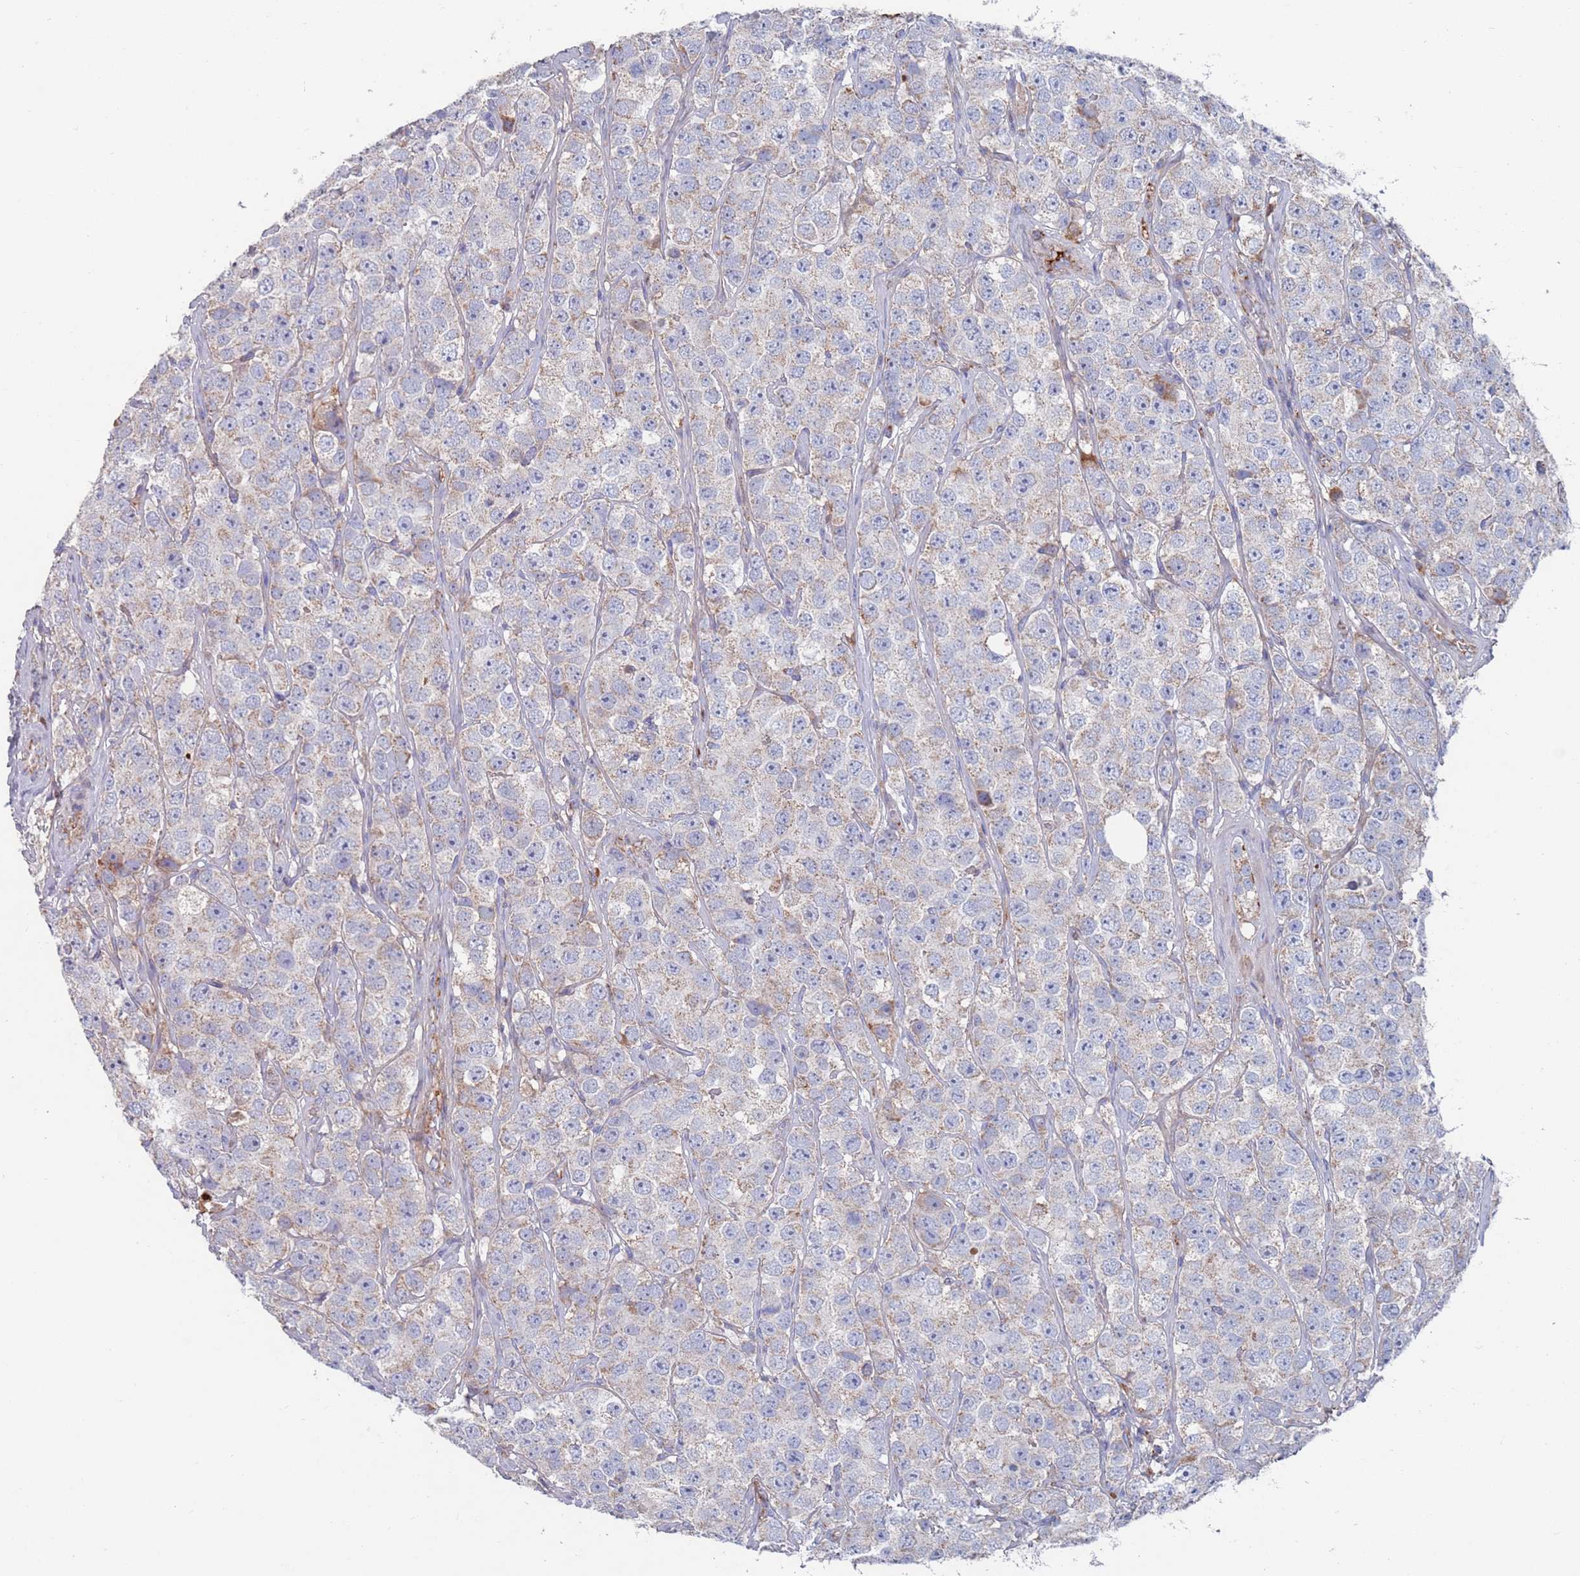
{"staining": {"intensity": "negative", "quantity": "none", "location": "none"}, "tissue": "testis cancer", "cell_type": "Tumor cells", "image_type": "cancer", "snomed": [{"axis": "morphology", "description": "Seminoma, NOS"}, {"axis": "topography", "description": "Testis"}], "caption": "DAB (3,3'-diaminobenzidine) immunohistochemical staining of human testis seminoma displays no significant staining in tumor cells.", "gene": "MRPL22", "patient": {"sex": "male", "age": 28}}